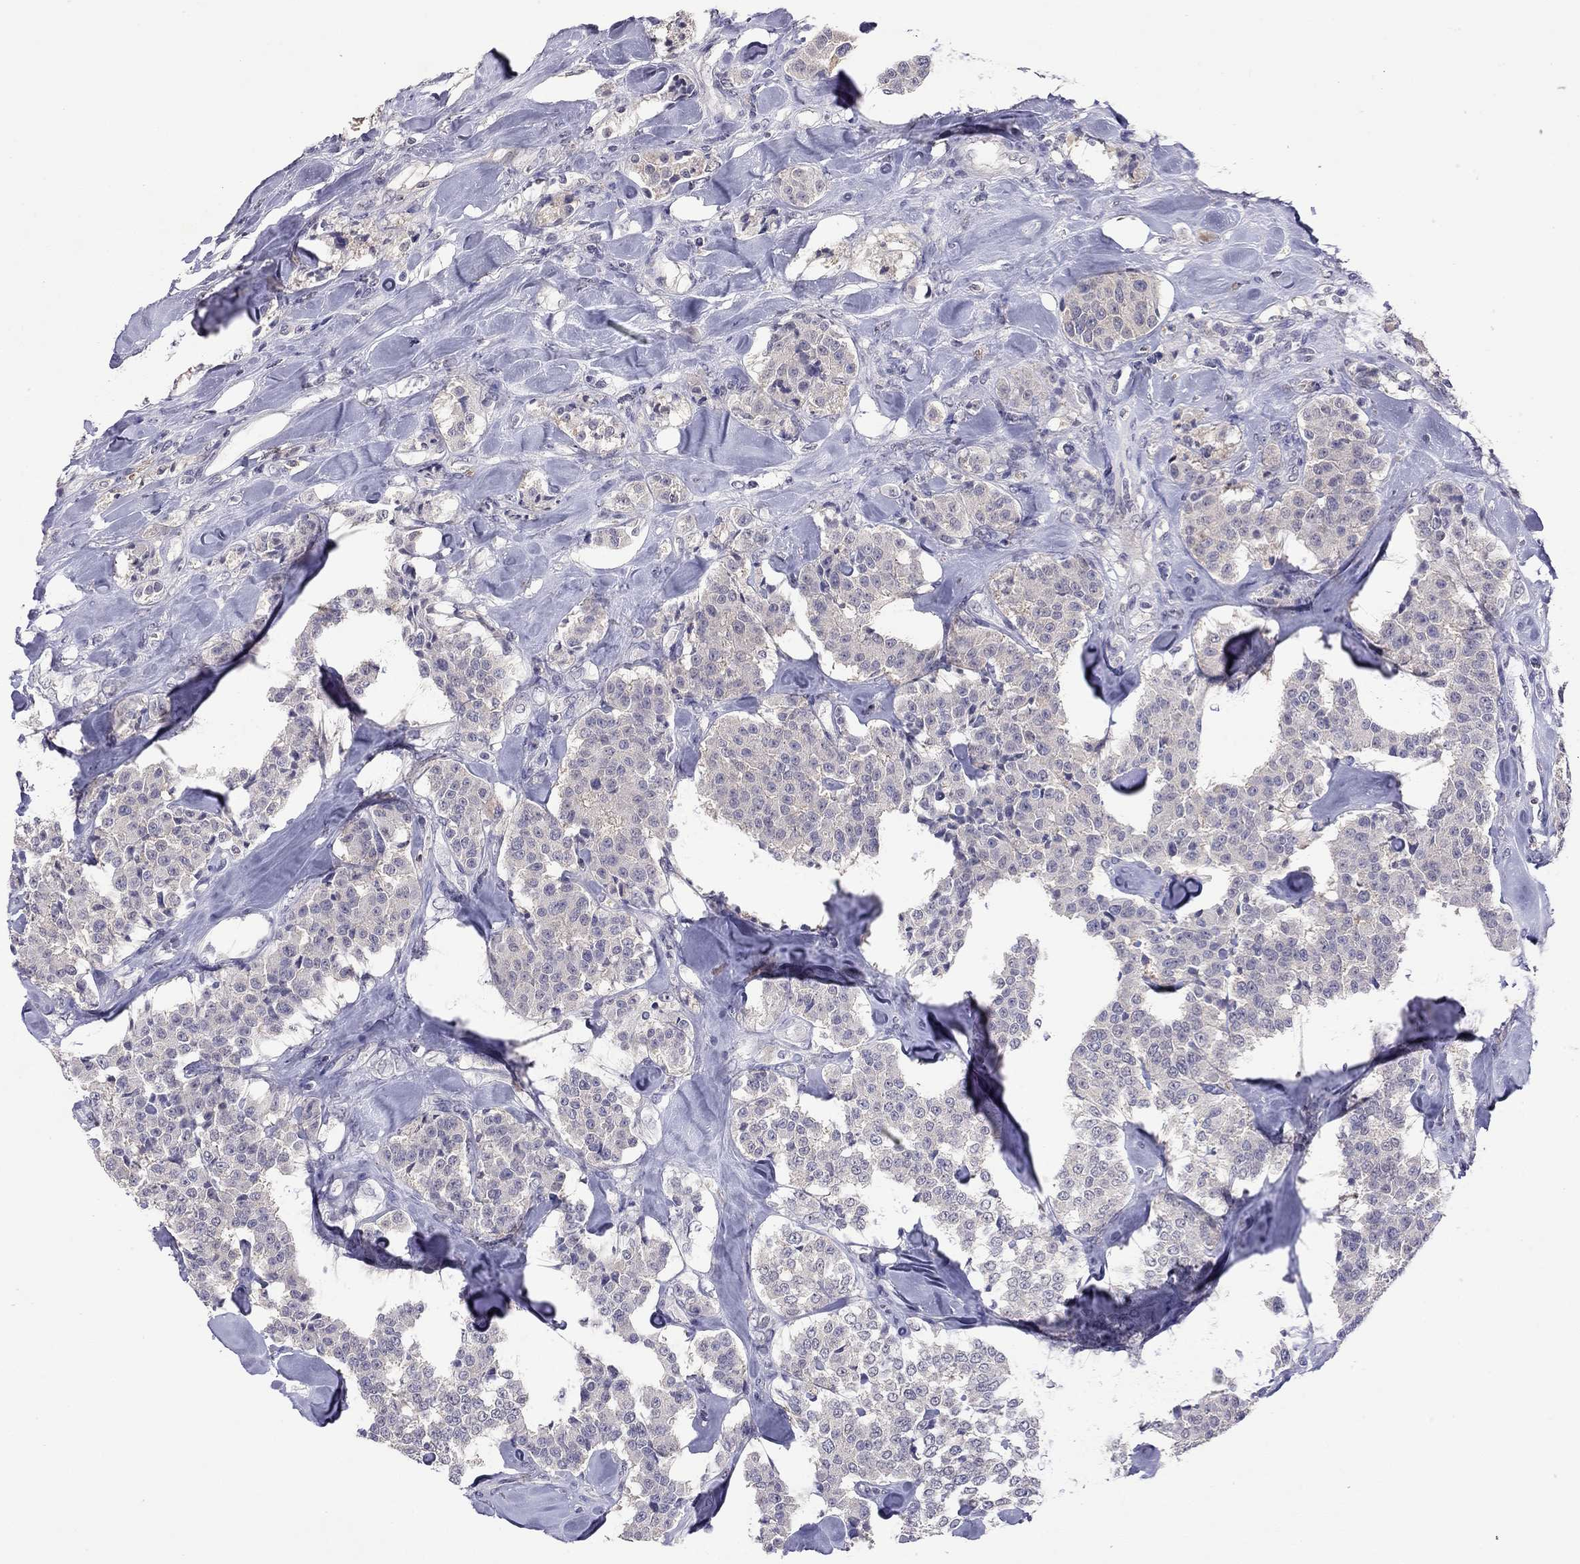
{"staining": {"intensity": "negative", "quantity": "none", "location": "none"}, "tissue": "carcinoid", "cell_type": "Tumor cells", "image_type": "cancer", "snomed": [{"axis": "morphology", "description": "Carcinoid, malignant, NOS"}, {"axis": "topography", "description": "Pancreas"}], "caption": "Tumor cells are negative for brown protein staining in malignant carcinoid.", "gene": "WNK3", "patient": {"sex": "male", "age": 41}}